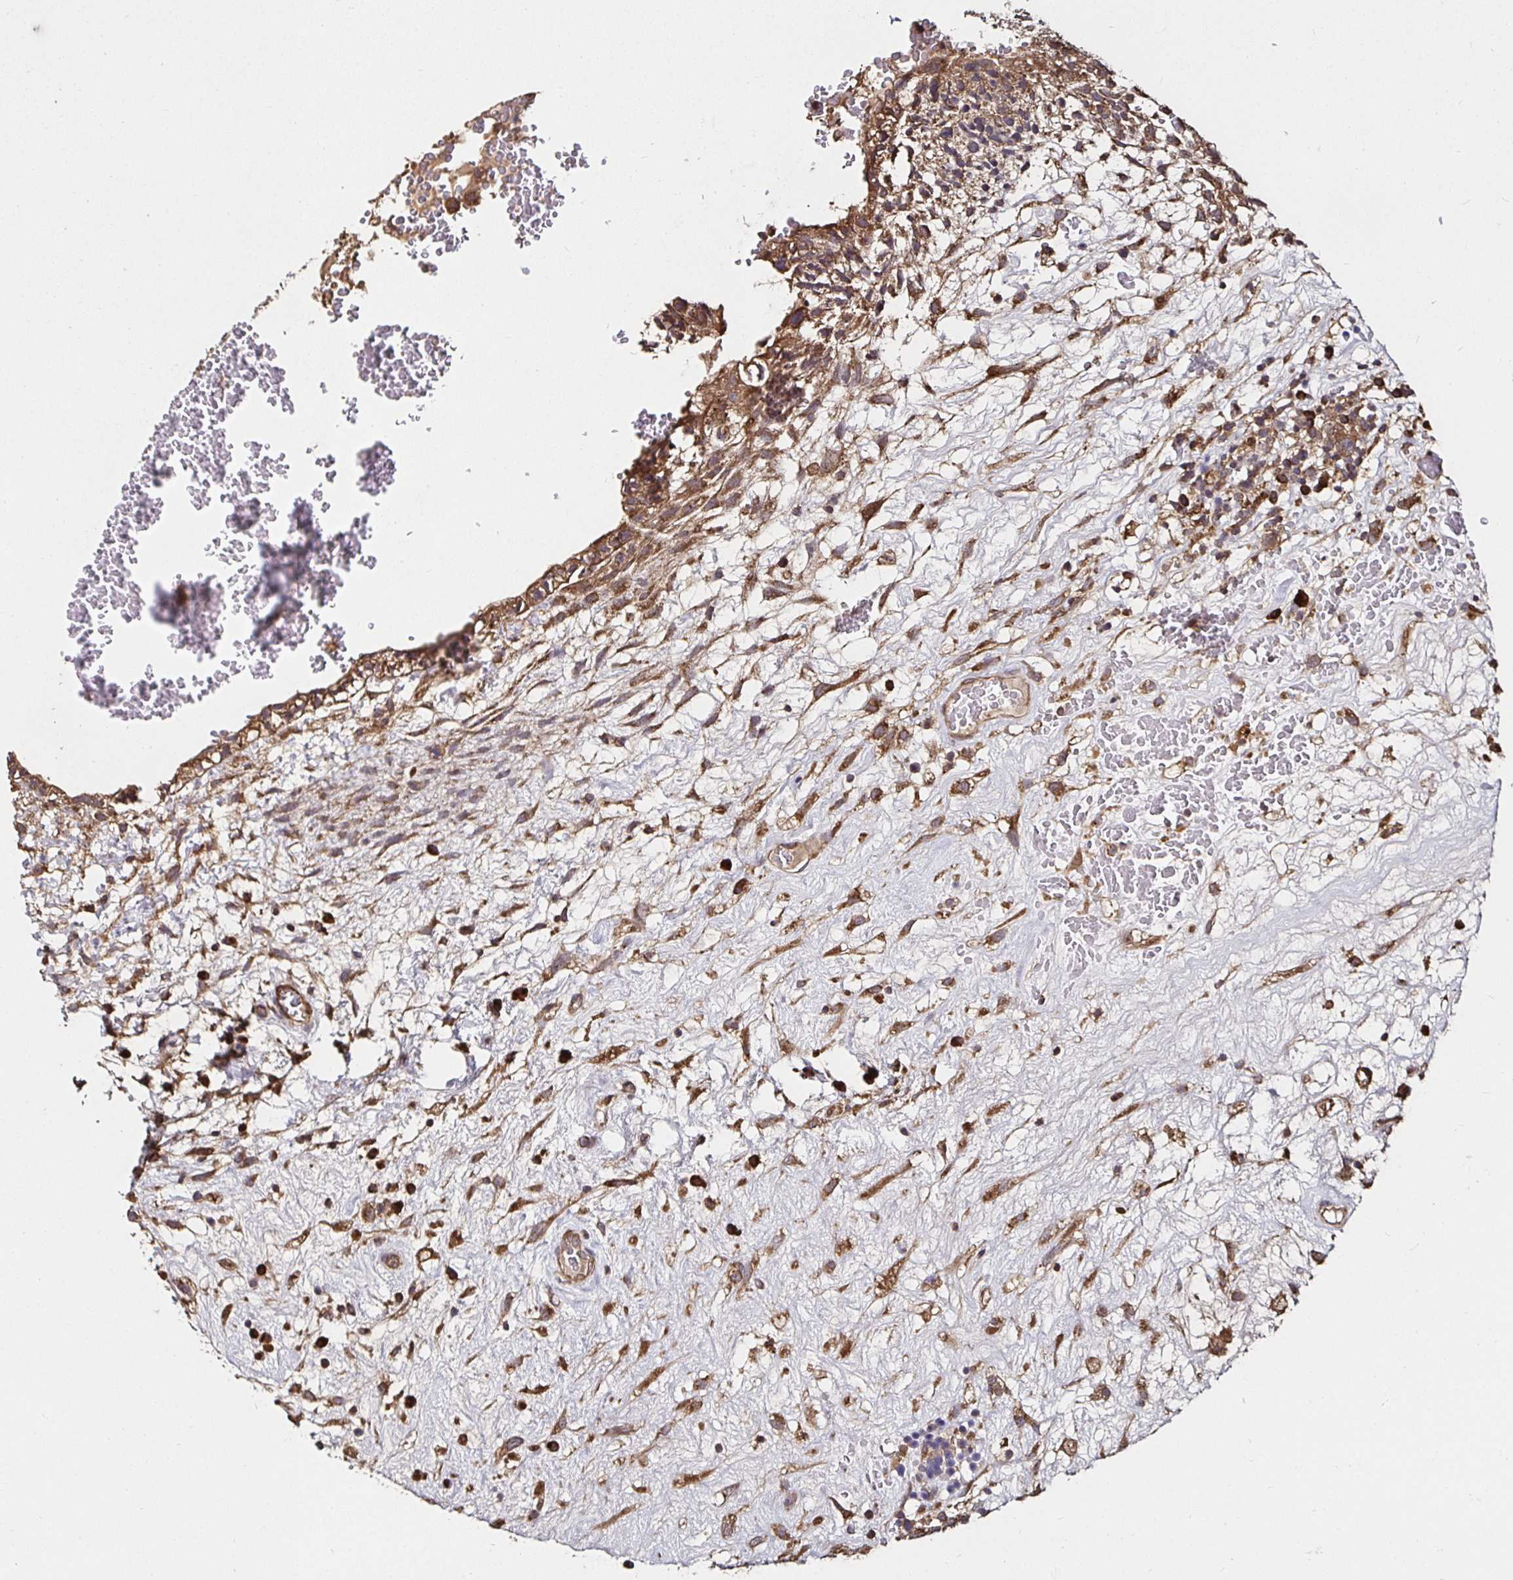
{"staining": {"intensity": "moderate", "quantity": ">75%", "location": "cytoplasmic/membranous"}, "tissue": "testis cancer", "cell_type": "Tumor cells", "image_type": "cancer", "snomed": [{"axis": "morphology", "description": "Normal tissue, NOS"}, {"axis": "morphology", "description": "Carcinoma, Embryonal, NOS"}, {"axis": "topography", "description": "Testis"}], "caption": "The micrograph reveals a brown stain indicating the presence of a protein in the cytoplasmic/membranous of tumor cells in testis cancer.", "gene": "MLST8", "patient": {"sex": "male", "age": 32}}